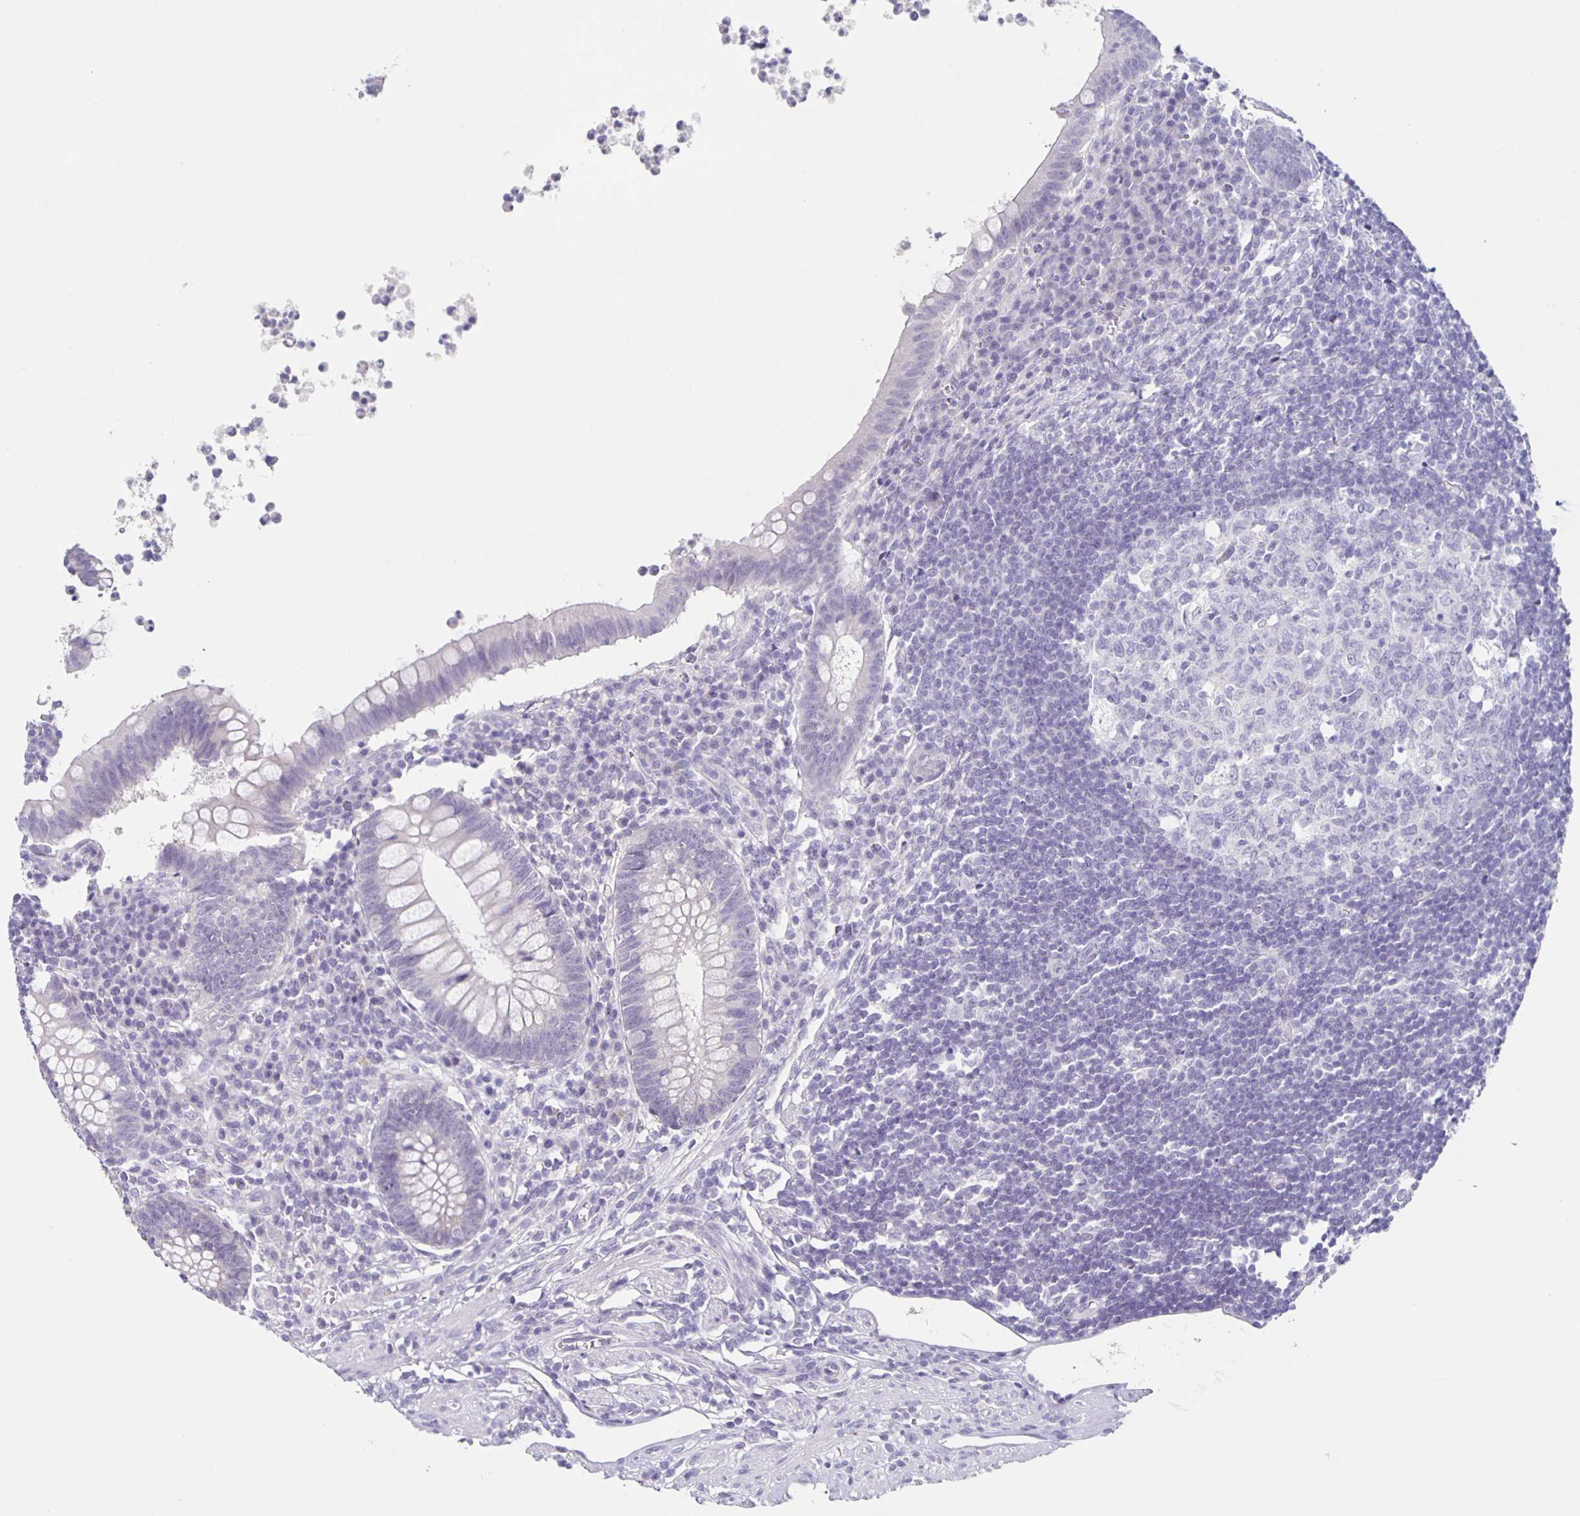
{"staining": {"intensity": "negative", "quantity": "none", "location": "none"}, "tissue": "appendix", "cell_type": "Glandular cells", "image_type": "normal", "snomed": [{"axis": "morphology", "description": "Normal tissue, NOS"}, {"axis": "topography", "description": "Appendix"}], "caption": "An IHC micrograph of unremarkable appendix is shown. There is no staining in glandular cells of appendix. (Brightfield microscopy of DAB (3,3'-diaminobenzidine) immunohistochemistry at high magnification).", "gene": "CARNS1", "patient": {"sex": "female", "age": 56}}